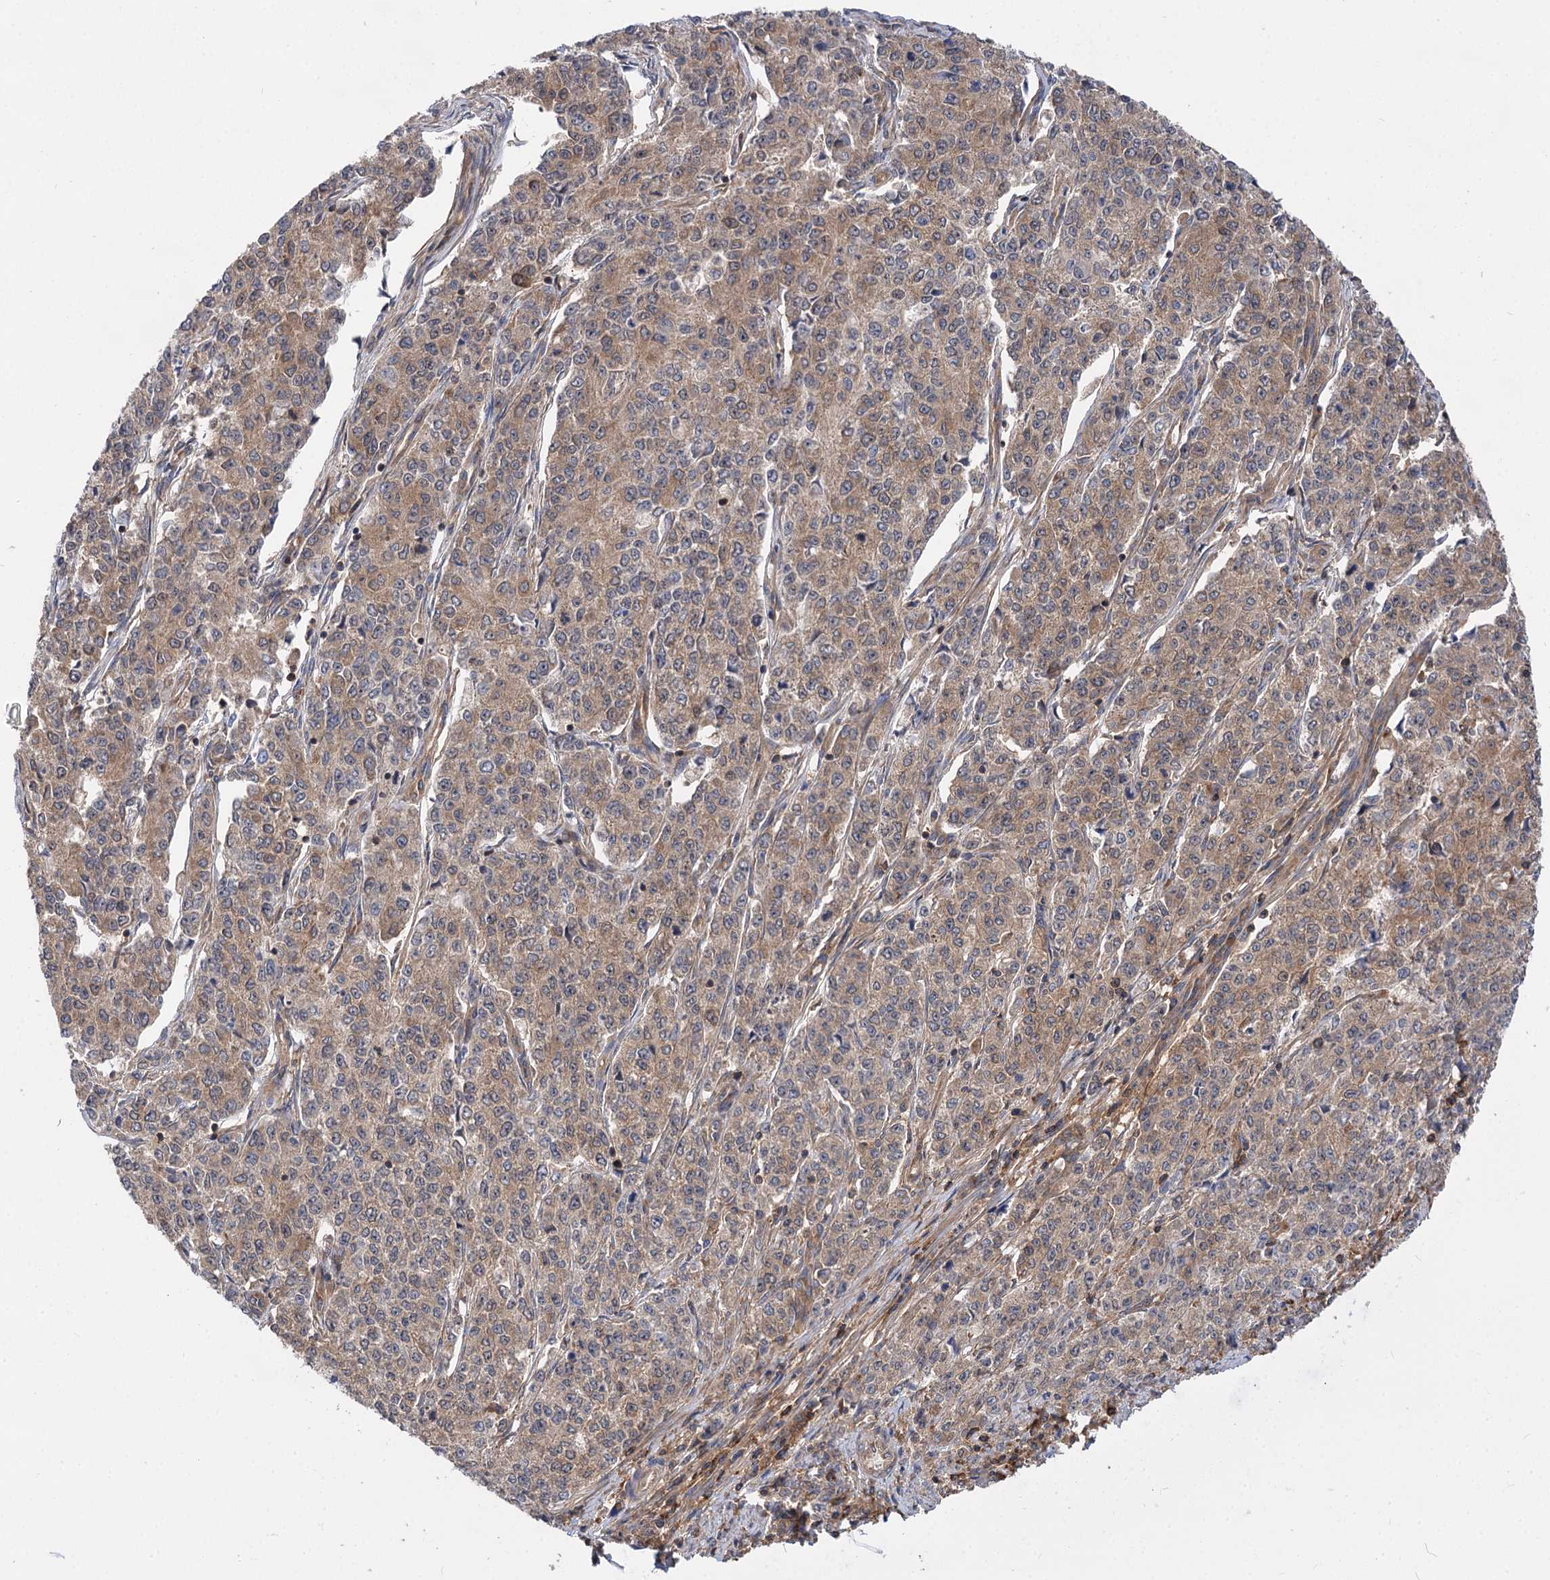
{"staining": {"intensity": "weak", "quantity": "25%-75%", "location": "cytoplasmic/membranous"}, "tissue": "endometrial cancer", "cell_type": "Tumor cells", "image_type": "cancer", "snomed": [{"axis": "morphology", "description": "Adenocarcinoma, NOS"}, {"axis": "topography", "description": "Endometrium"}], "caption": "A brown stain highlights weak cytoplasmic/membranous positivity of a protein in human adenocarcinoma (endometrial) tumor cells. The protein of interest is stained brown, and the nuclei are stained in blue (DAB (3,3'-diaminobenzidine) IHC with brightfield microscopy, high magnification).", "gene": "PACS1", "patient": {"sex": "female", "age": 50}}